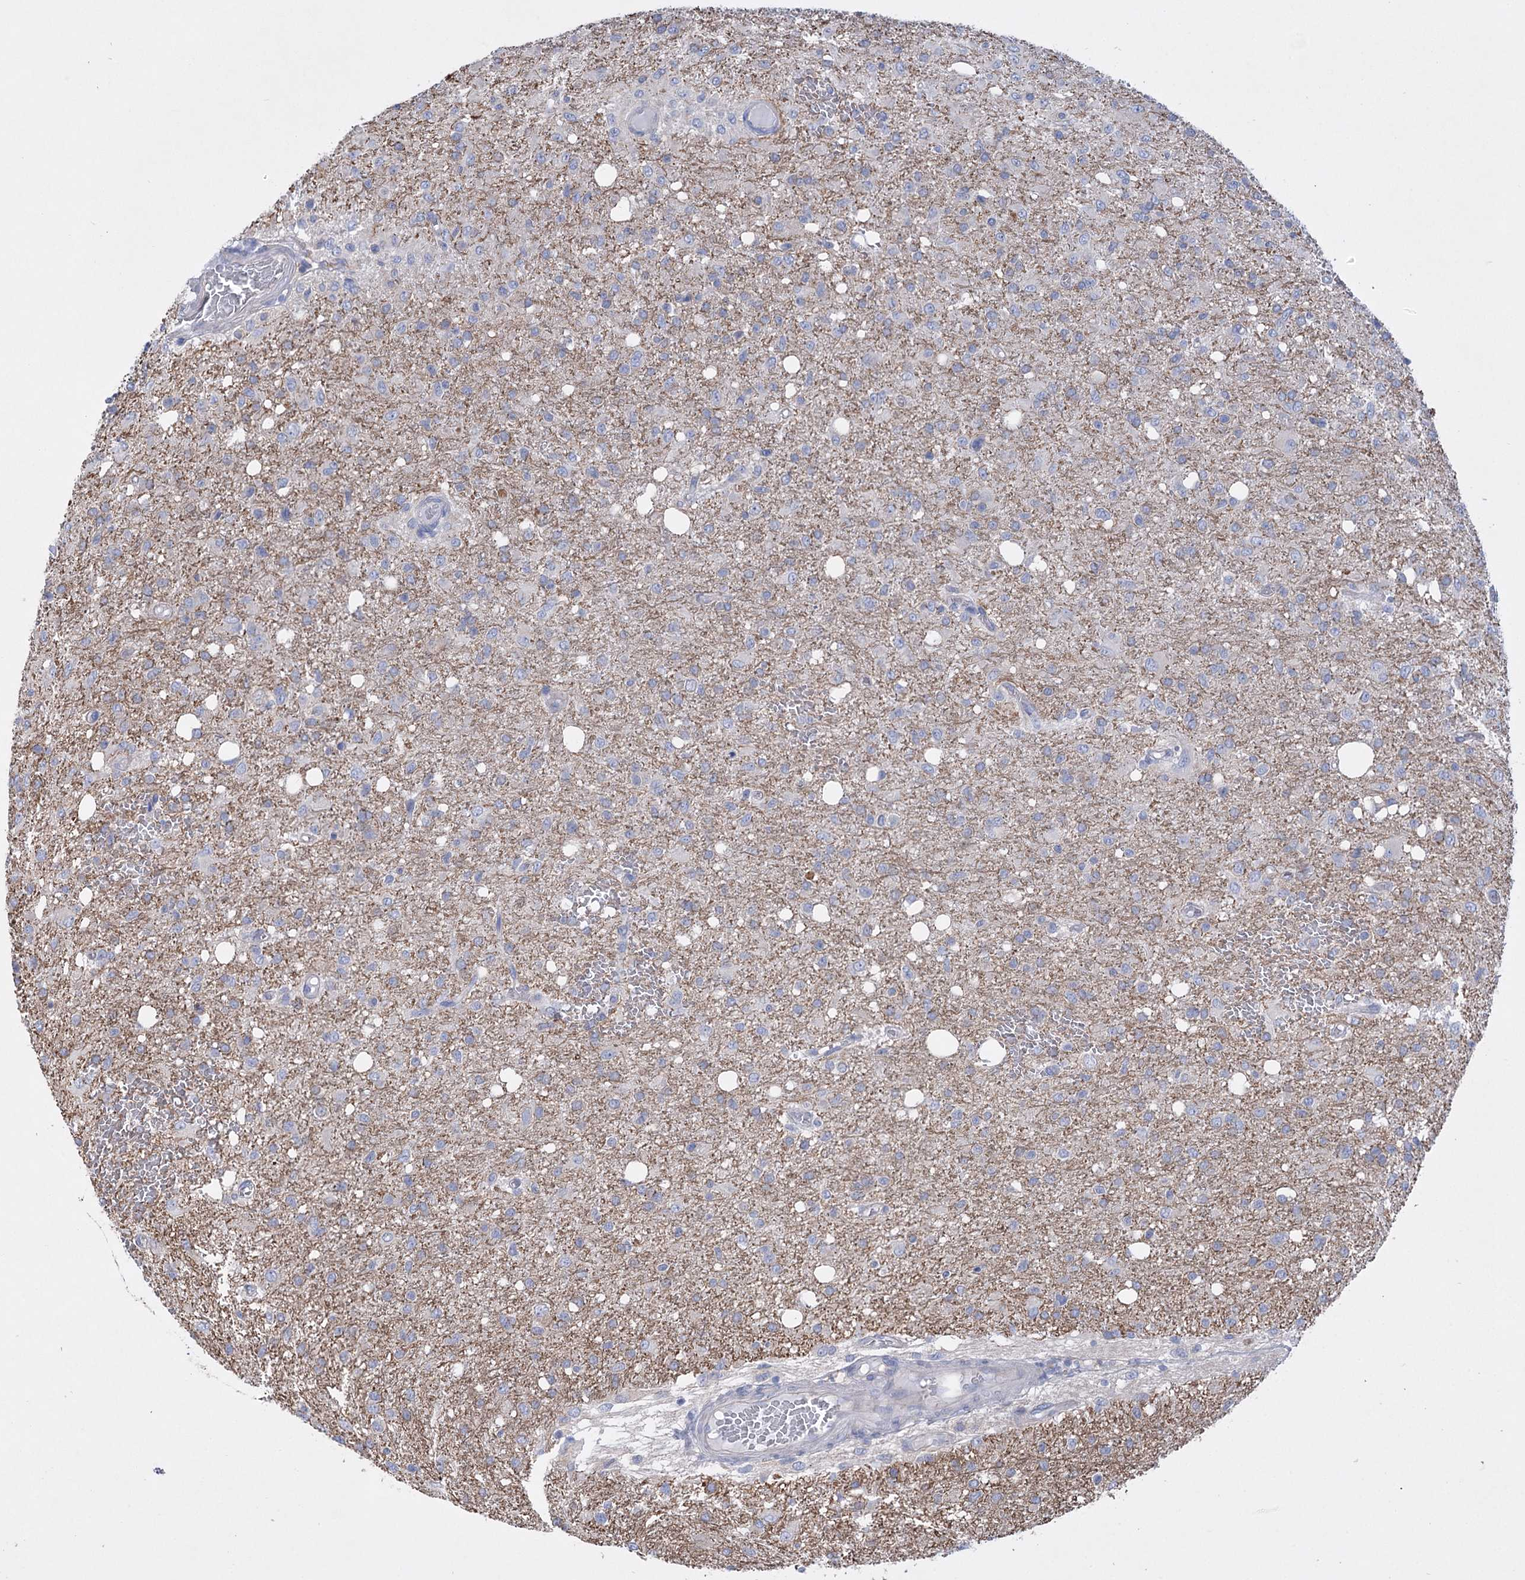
{"staining": {"intensity": "negative", "quantity": "none", "location": "none"}, "tissue": "glioma", "cell_type": "Tumor cells", "image_type": "cancer", "snomed": [{"axis": "morphology", "description": "Glioma, malignant, High grade"}, {"axis": "topography", "description": "Brain"}], "caption": "Photomicrograph shows no significant protein expression in tumor cells of glioma.", "gene": "LRRC34", "patient": {"sex": "female", "age": 59}}